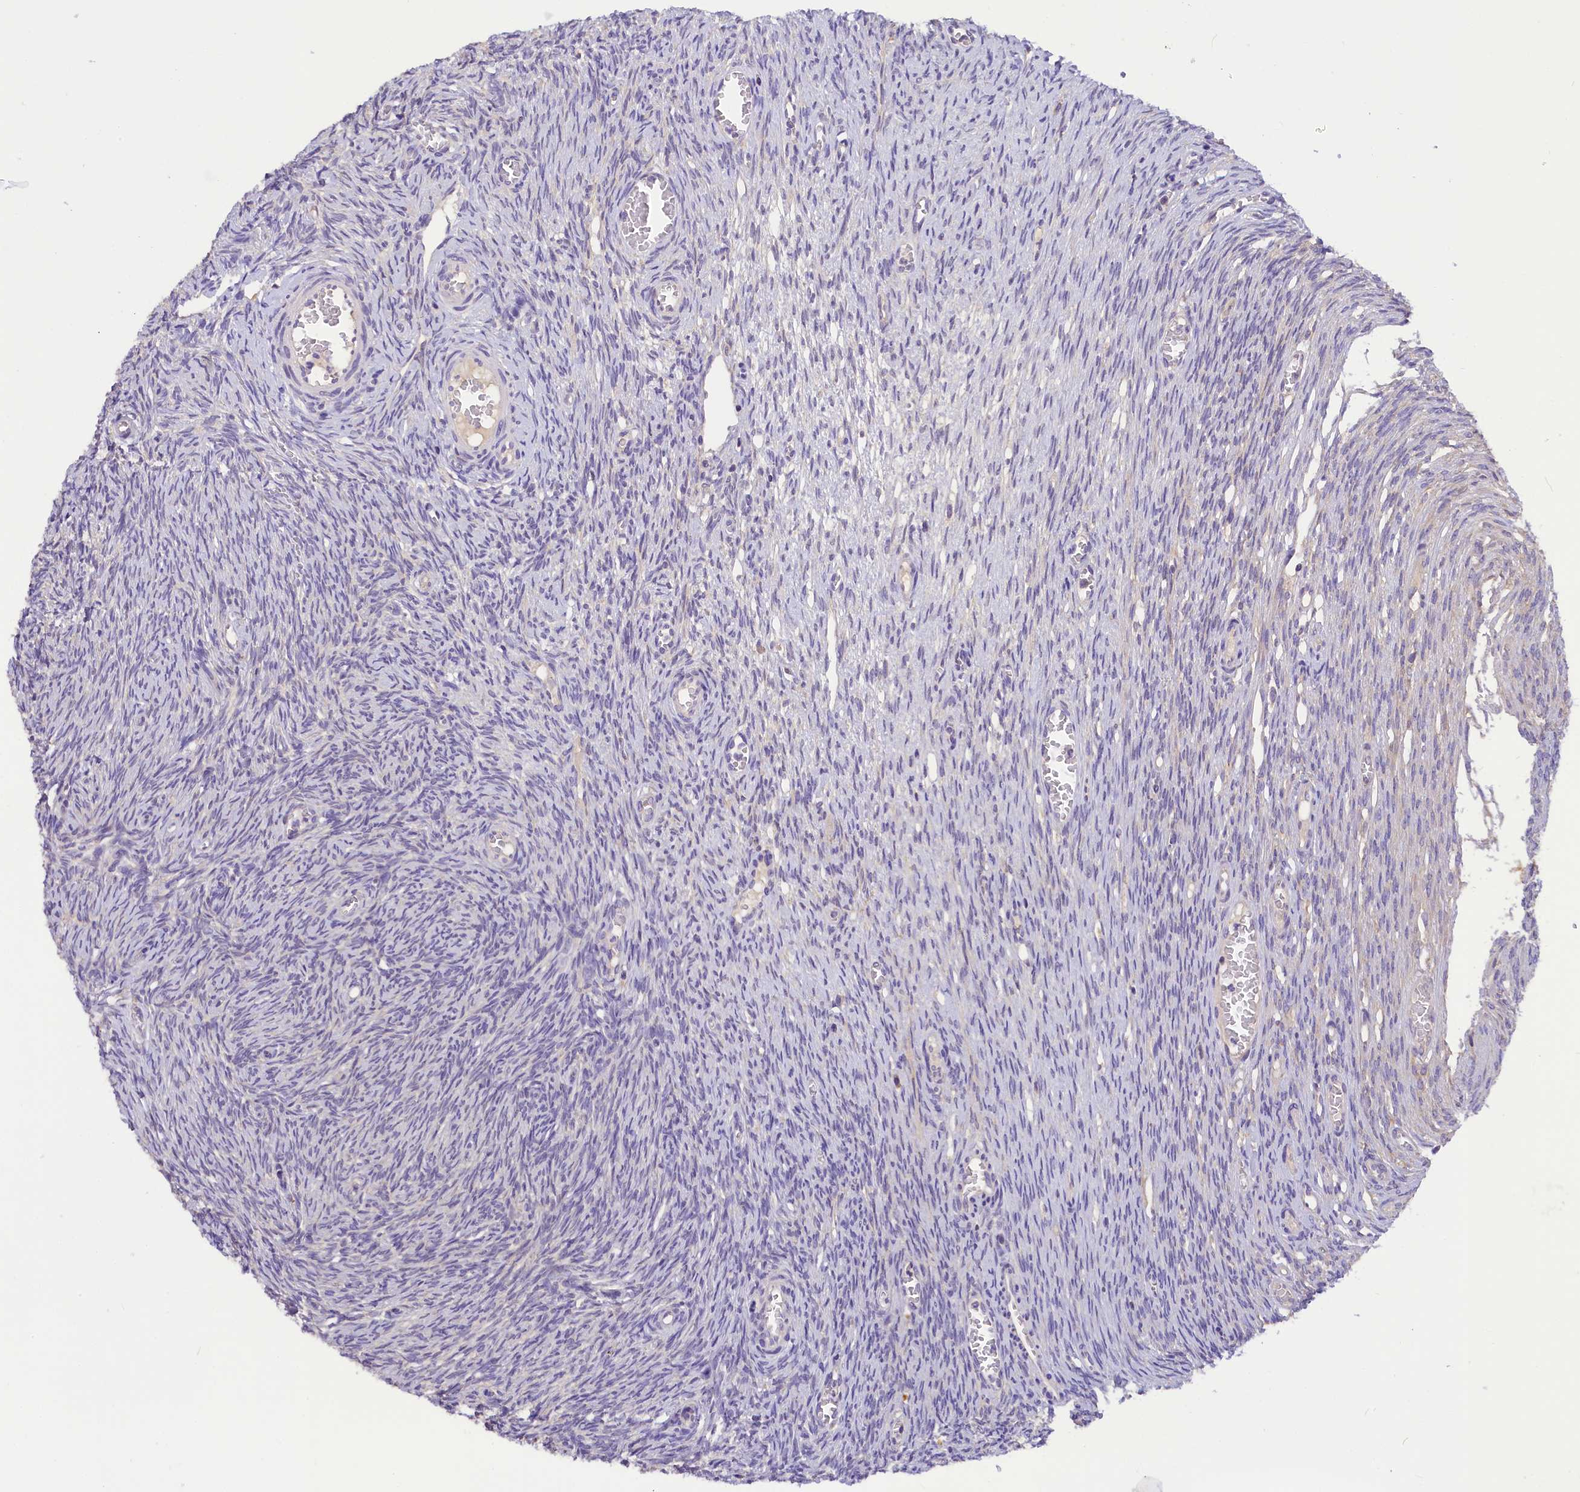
{"staining": {"intensity": "moderate", "quantity": ">75%", "location": "cytoplasmic/membranous"}, "tissue": "ovary", "cell_type": "Follicle cells", "image_type": "normal", "snomed": [{"axis": "morphology", "description": "Normal tissue, NOS"}, {"axis": "topography", "description": "Ovary"}], "caption": "DAB (3,3'-diaminobenzidine) immunohistochemical staining of unremarkable ovary shows moderate cytoplasmic/membranous protein positivity in about >75% of follicle cells.", "gene": "AP3B2", "patient": {"sex": "female", "age": 44}}